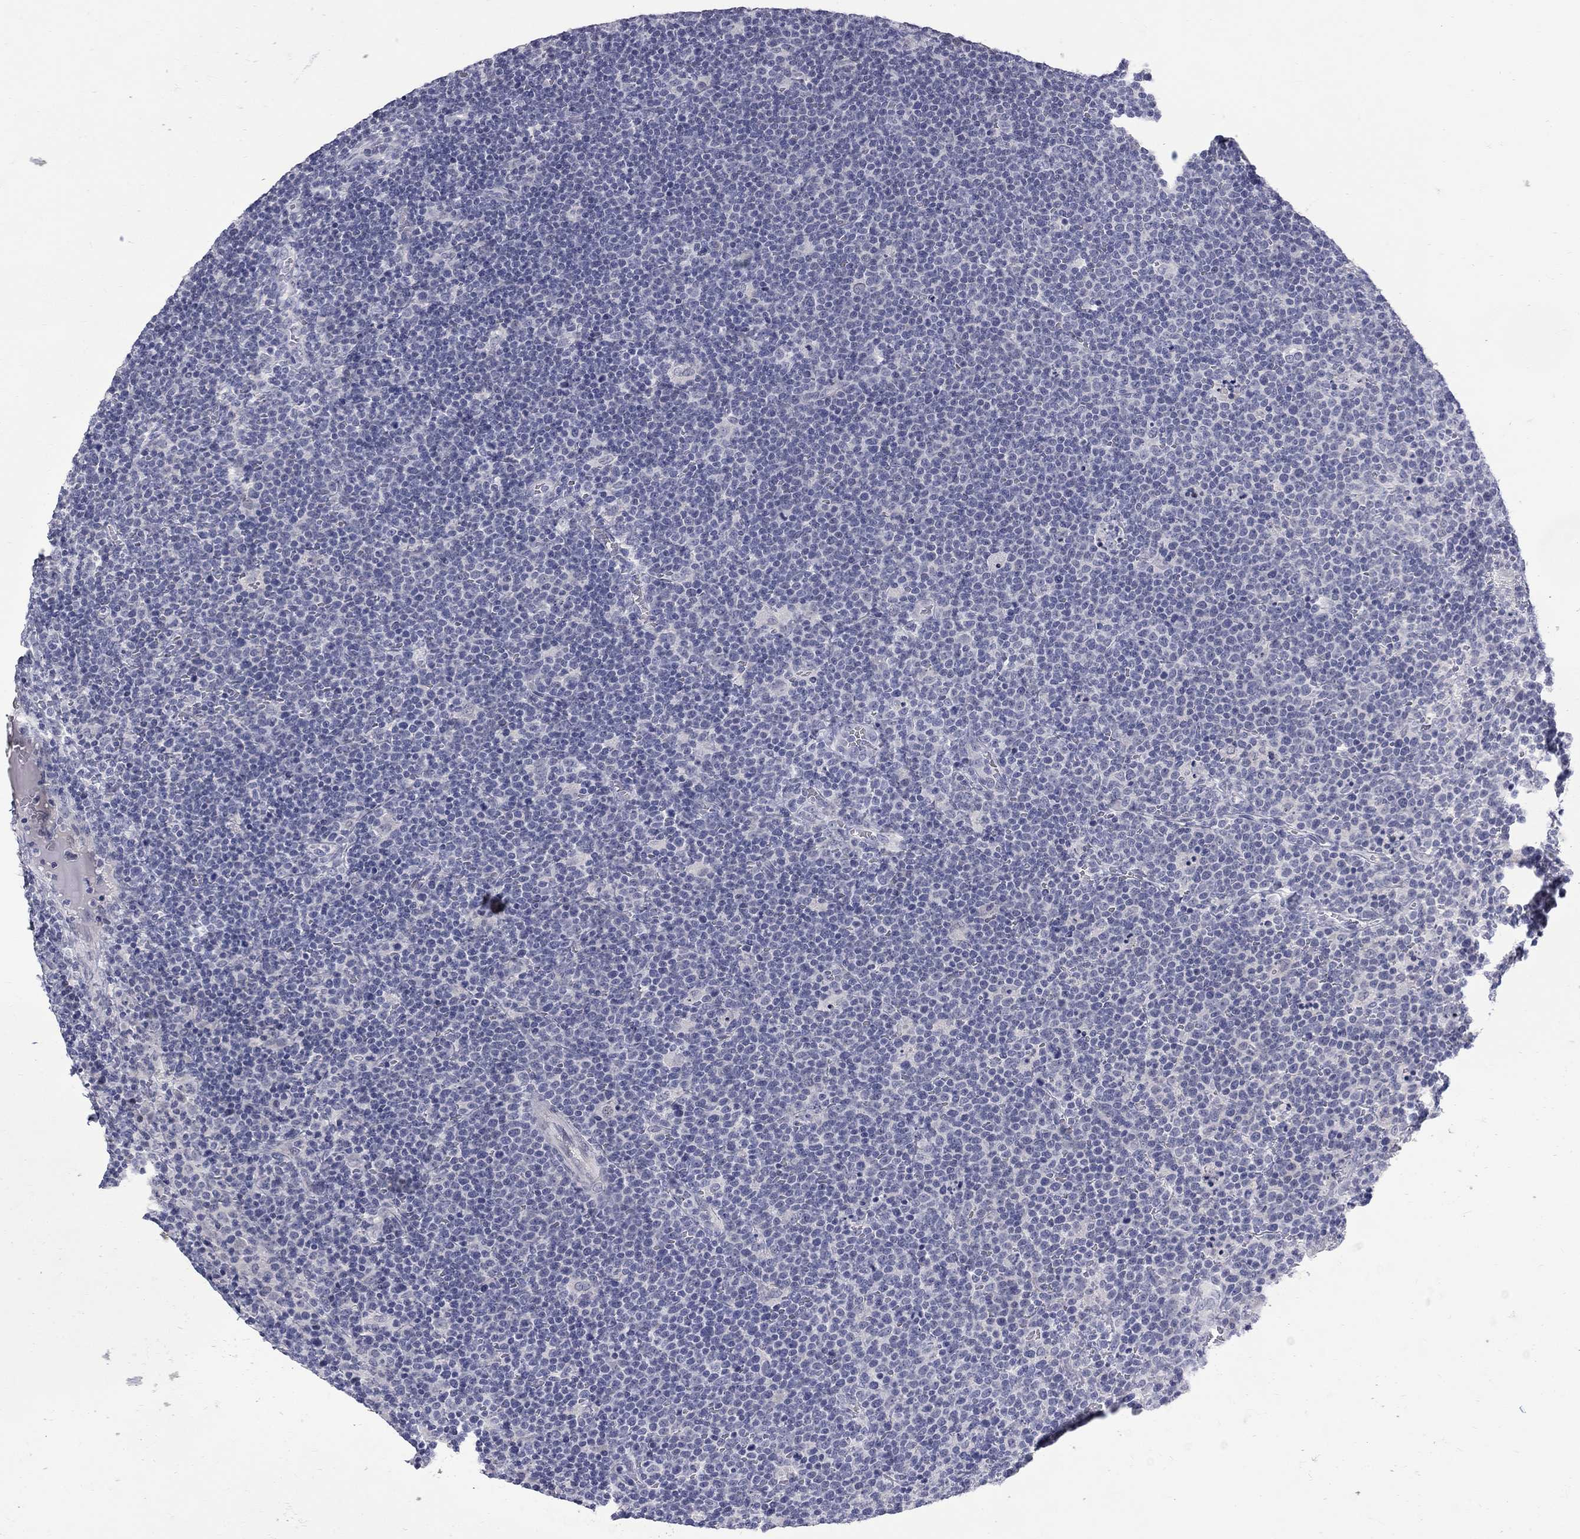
{"staining": {"intensity": "negative", "quantity": "none", "location": "none"}, "tissue": "lymphoma", "cell_type": "Tumor cells", "image_type": "cancer", "snomed": [{"axis": "morphology", "description": "Malignant lymphoma, non-Hodgkin's type, High grade"}, {"axis": "topography", "description": "Lymph node"}], "caption": "Human high-grade malignant lymphoma, non-Hodgkin's type stained for a protein using immunohistochemistry (IHC) exhibits no staining in tumor cells.", "gene": "CTNND2", "patient": {"sex": "male", "age": 61}}